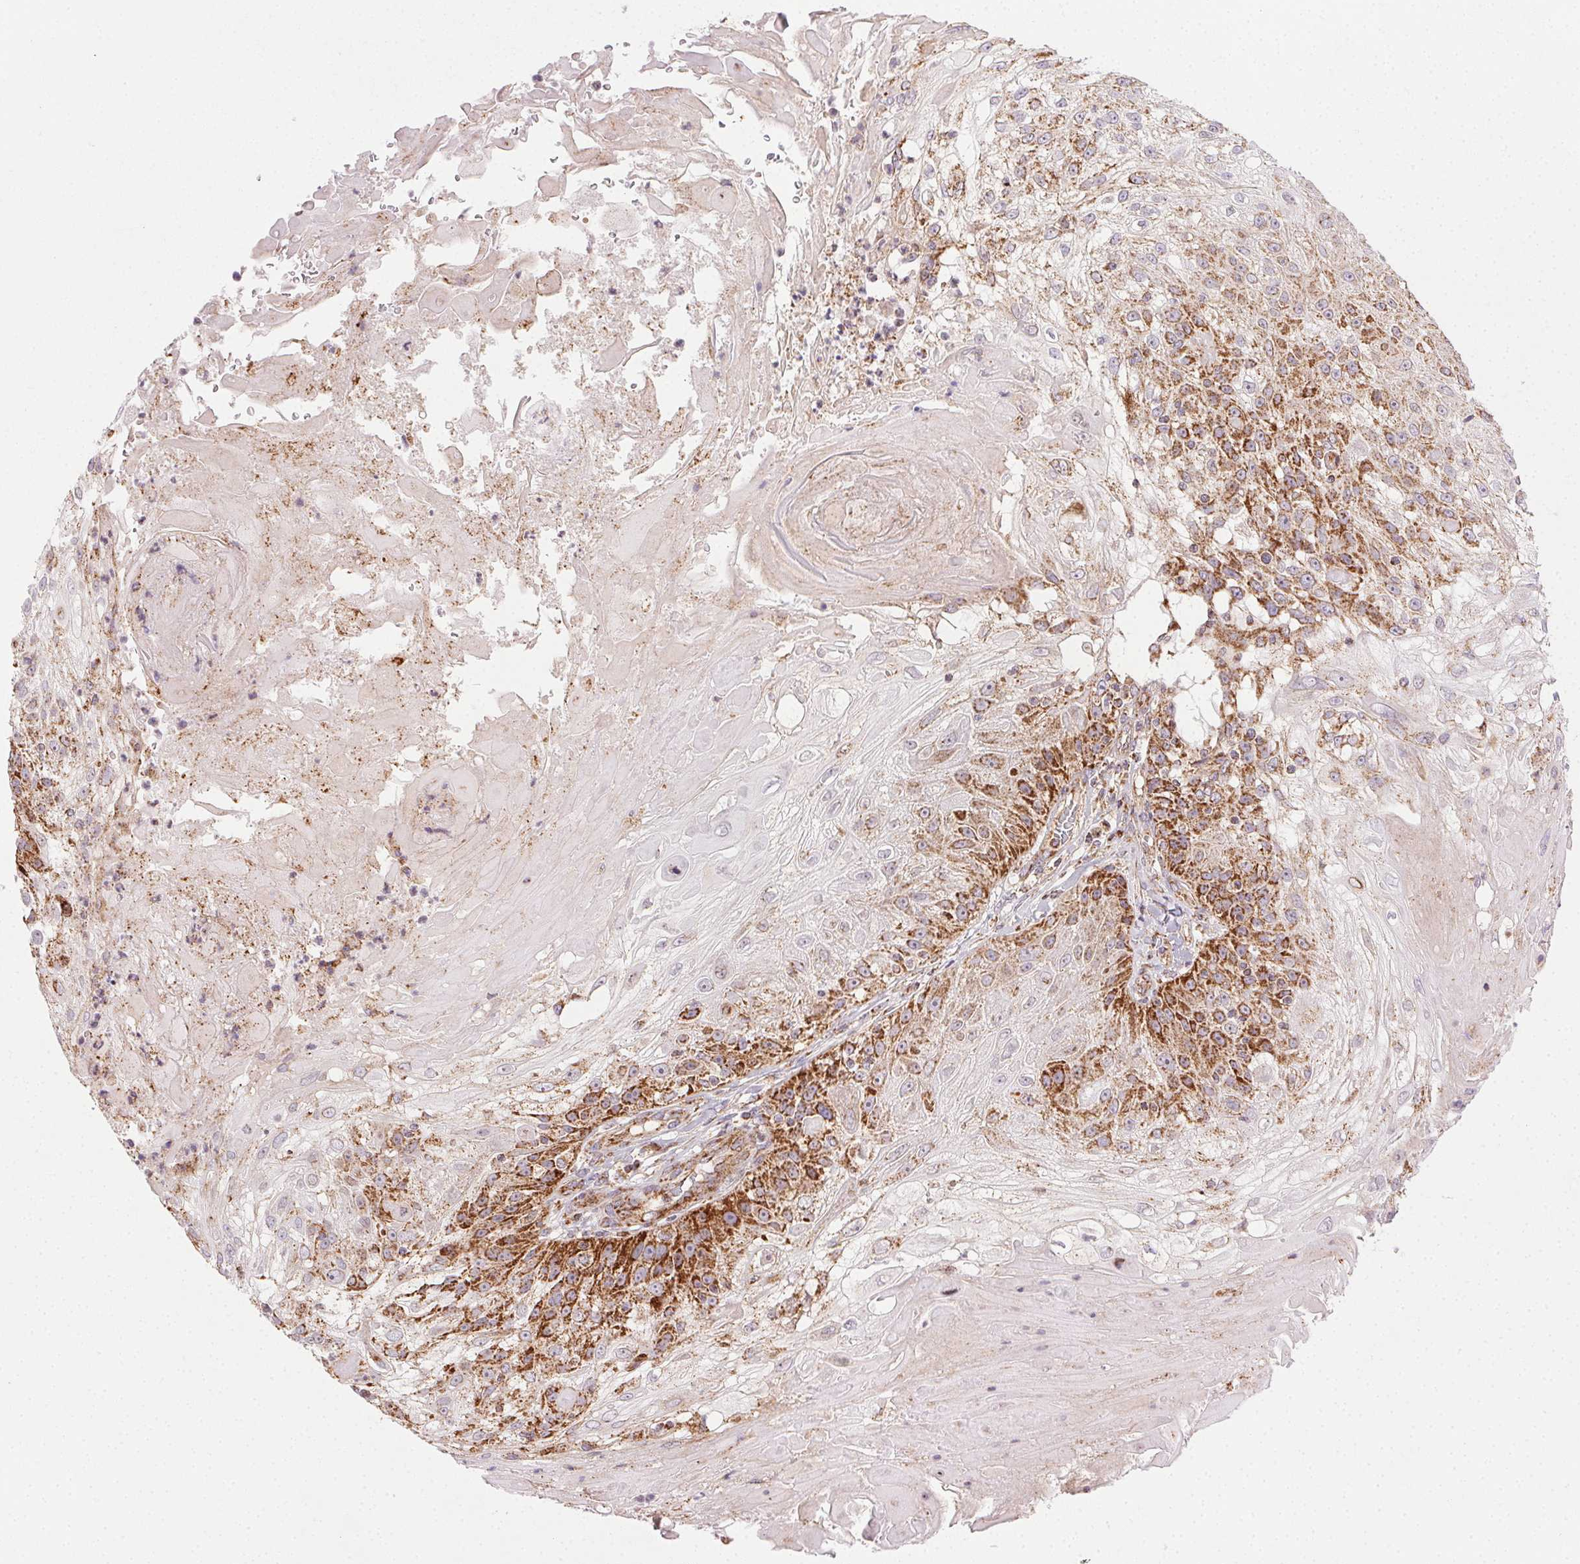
{"staining": {"intensity": "strong", "quantity": "25%-75%", "location": "cytoplasmic/membranous"}, "tissue": "skin cancer", "cell_type": "Tumor cells", "image_type": "cancer", "snomed": [{"axis": "morphology", "description": "Normal tissue, NOS"}, {"axis": "morphology", "description": "Squamous cell carcinoma, NOS"}, {"axis": "topography", "description": "Skin"}], "caption": "A high-resolution photomicrograph shows IHC staining of skin cancer (squamous cell carcinoma), which displays strong cytoplasmic/membranous positivity in about 25%-75% of tumor cells. Immunohistochemistry stains the protein in brown and the nuclei are stained blue.", "gene": "CLPB", "patient": {"sex": "female", "age": 83}}